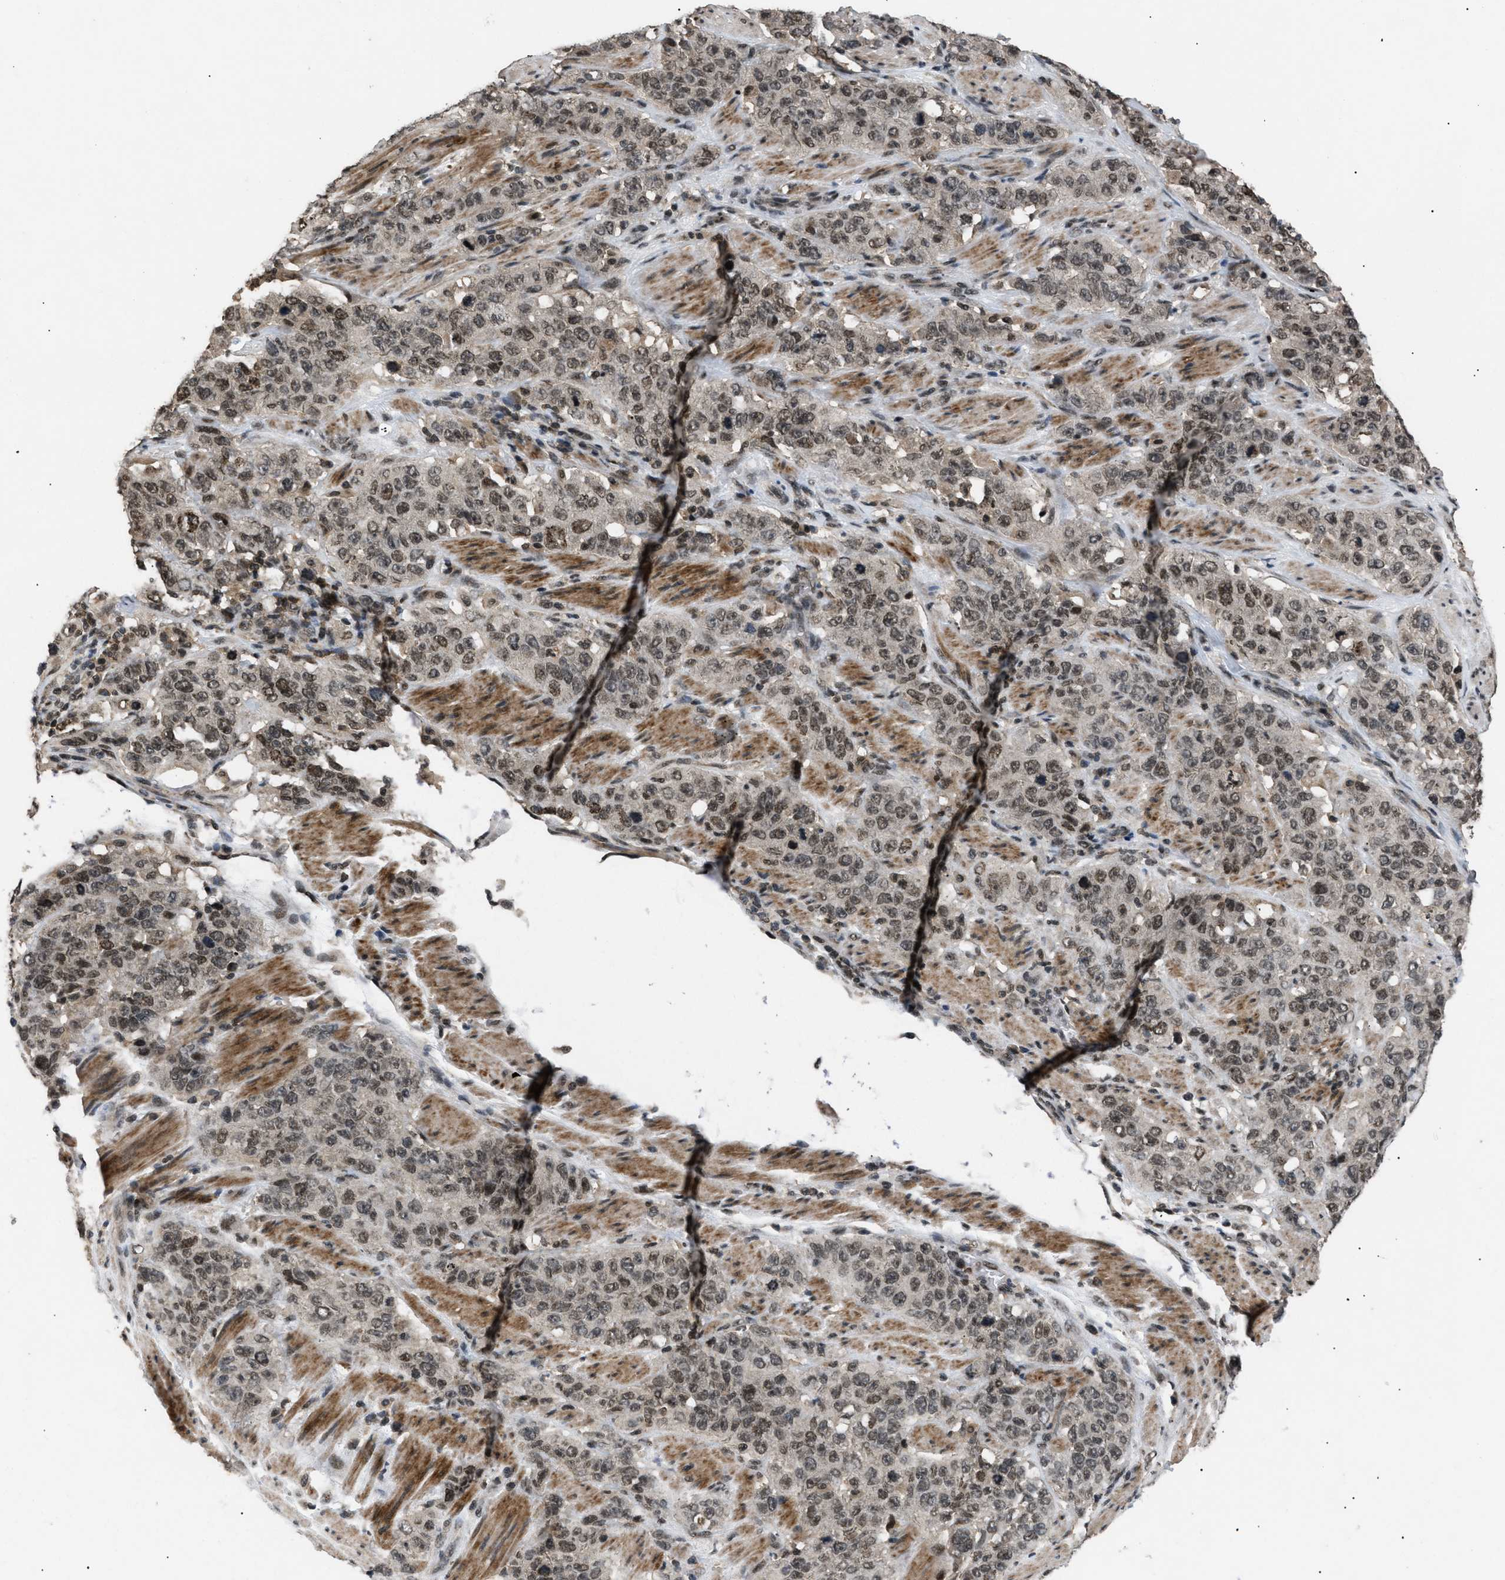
{"staining": {"intensity": "moderate", "quantity": ">75%", "location": "nuclear"}, "tissue": "stomach cancer", "cell_type": "Tumor cells", "image_type": "cancer", "snomed": [{"axis": "morphology", "description": "Adenocarcinoma, NOS"}, {"axis": "topography", "description": "Stomach"}], "caption": "Immunohistochemistry (DAB) staining of stomach adenocarcinoma displays moderate nuclear protein staining in about >75% of tumor cells.", "gene": "RBM5", "patient": {"sex": "male", "age": 48}}